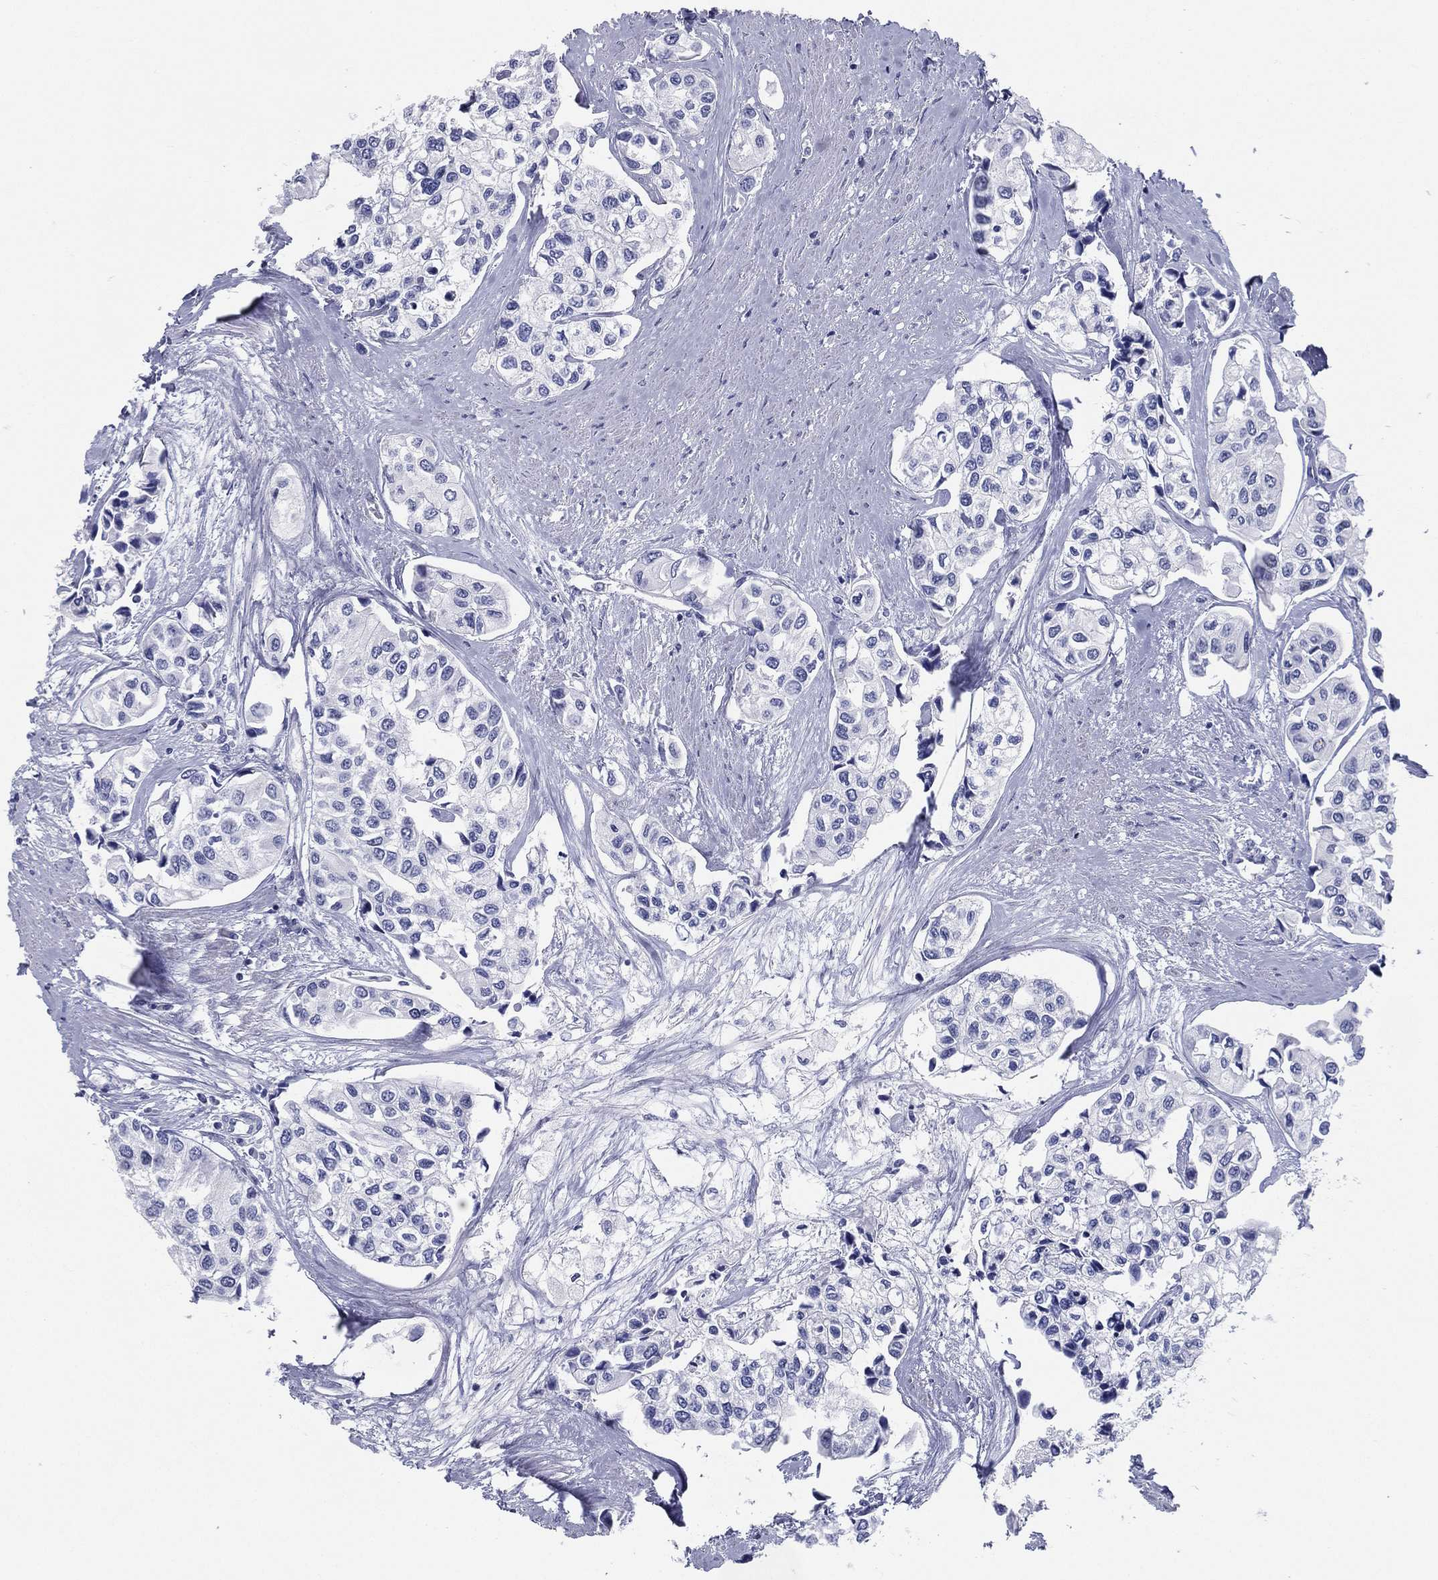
{"staining": {"intensity": "negative", "quantity": "none", "location": "none"}, "tissue": "urothelial cancer", "cell_type": "Tumor cells", "image_type": "cancer", "snomed": [{"axis": "morphology", "description": "Urothelial carcinoma, High grade"}, {"axis": "topography", "description": "Urinary bladder"}], "caption": "Immunohistochemical staining of urothelial cancer reveals no significant staining in tumor cells.", "gene": "RSPH4A", "patient": {"sex": "male", "age": 73}}